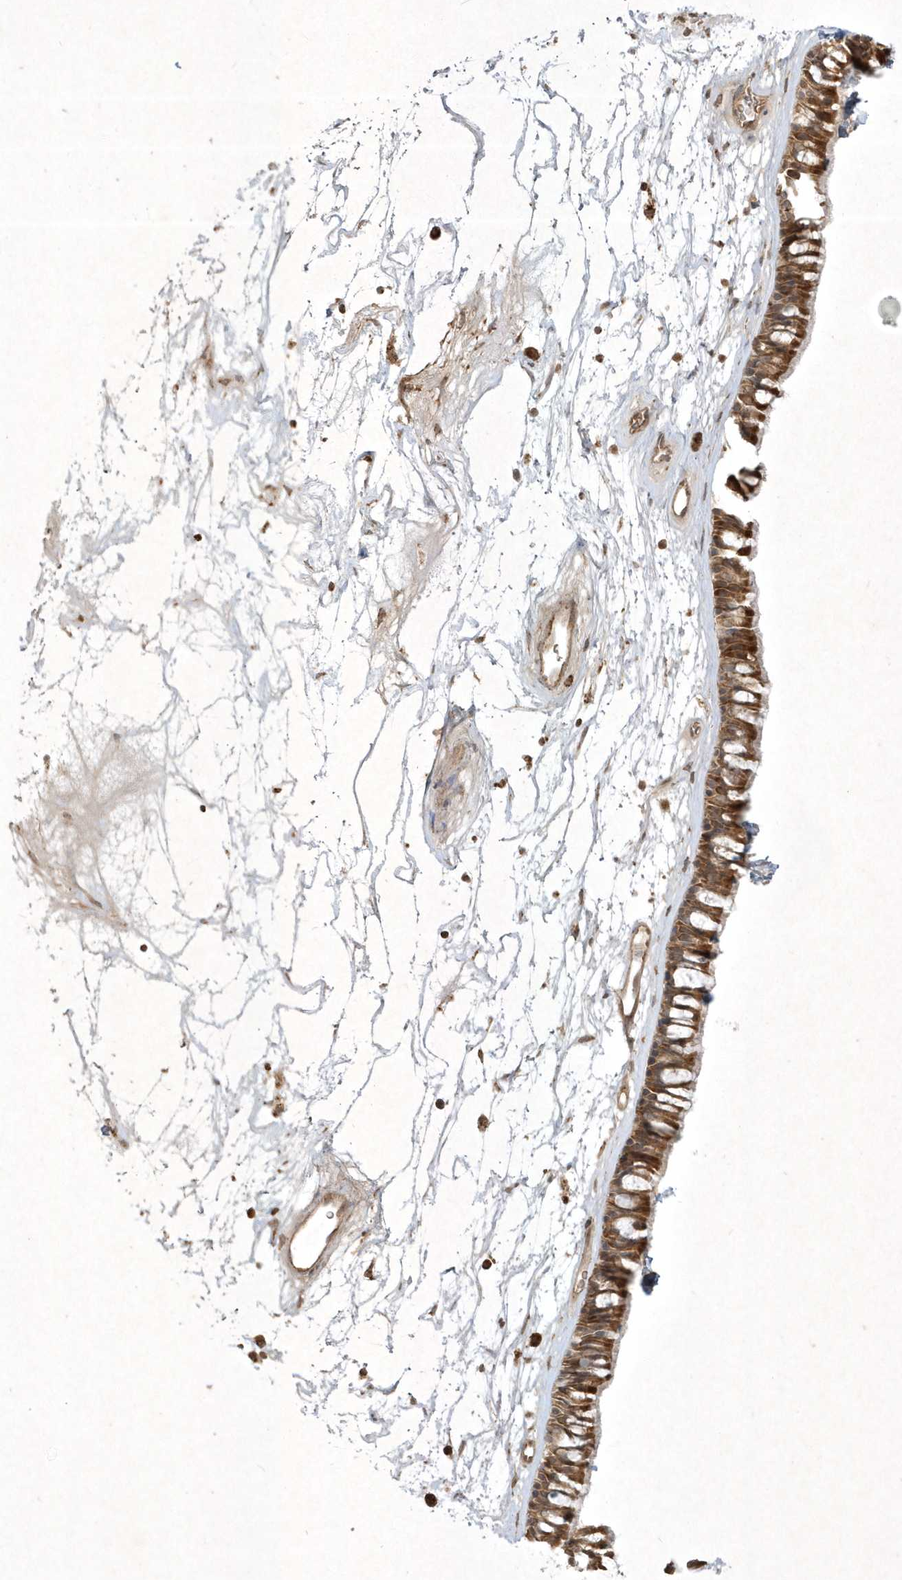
{"staining": {"intensity": "moderate", "quantity": ">75%", "location": "cytoplasmic/membranous"}, "tissue": "nasopharynx", "cell_type": "Respiratory epithelial cells", "image_type": "normal", "snomed": [{"axis": "morphology", "description": "Normal tissue, NOS"}, {"axis": "topography", "description": "Nasopharynx"}], "caption": "An image showing moderate cytoplasmic/membranous positivity in approximately >75% of respiratory epithelial cells in unremarkable nasopharynx, as visualized by brown immunohistochemical staining.", "gene": "PLTP", "patient": {"sex": "male", "age": 64}}